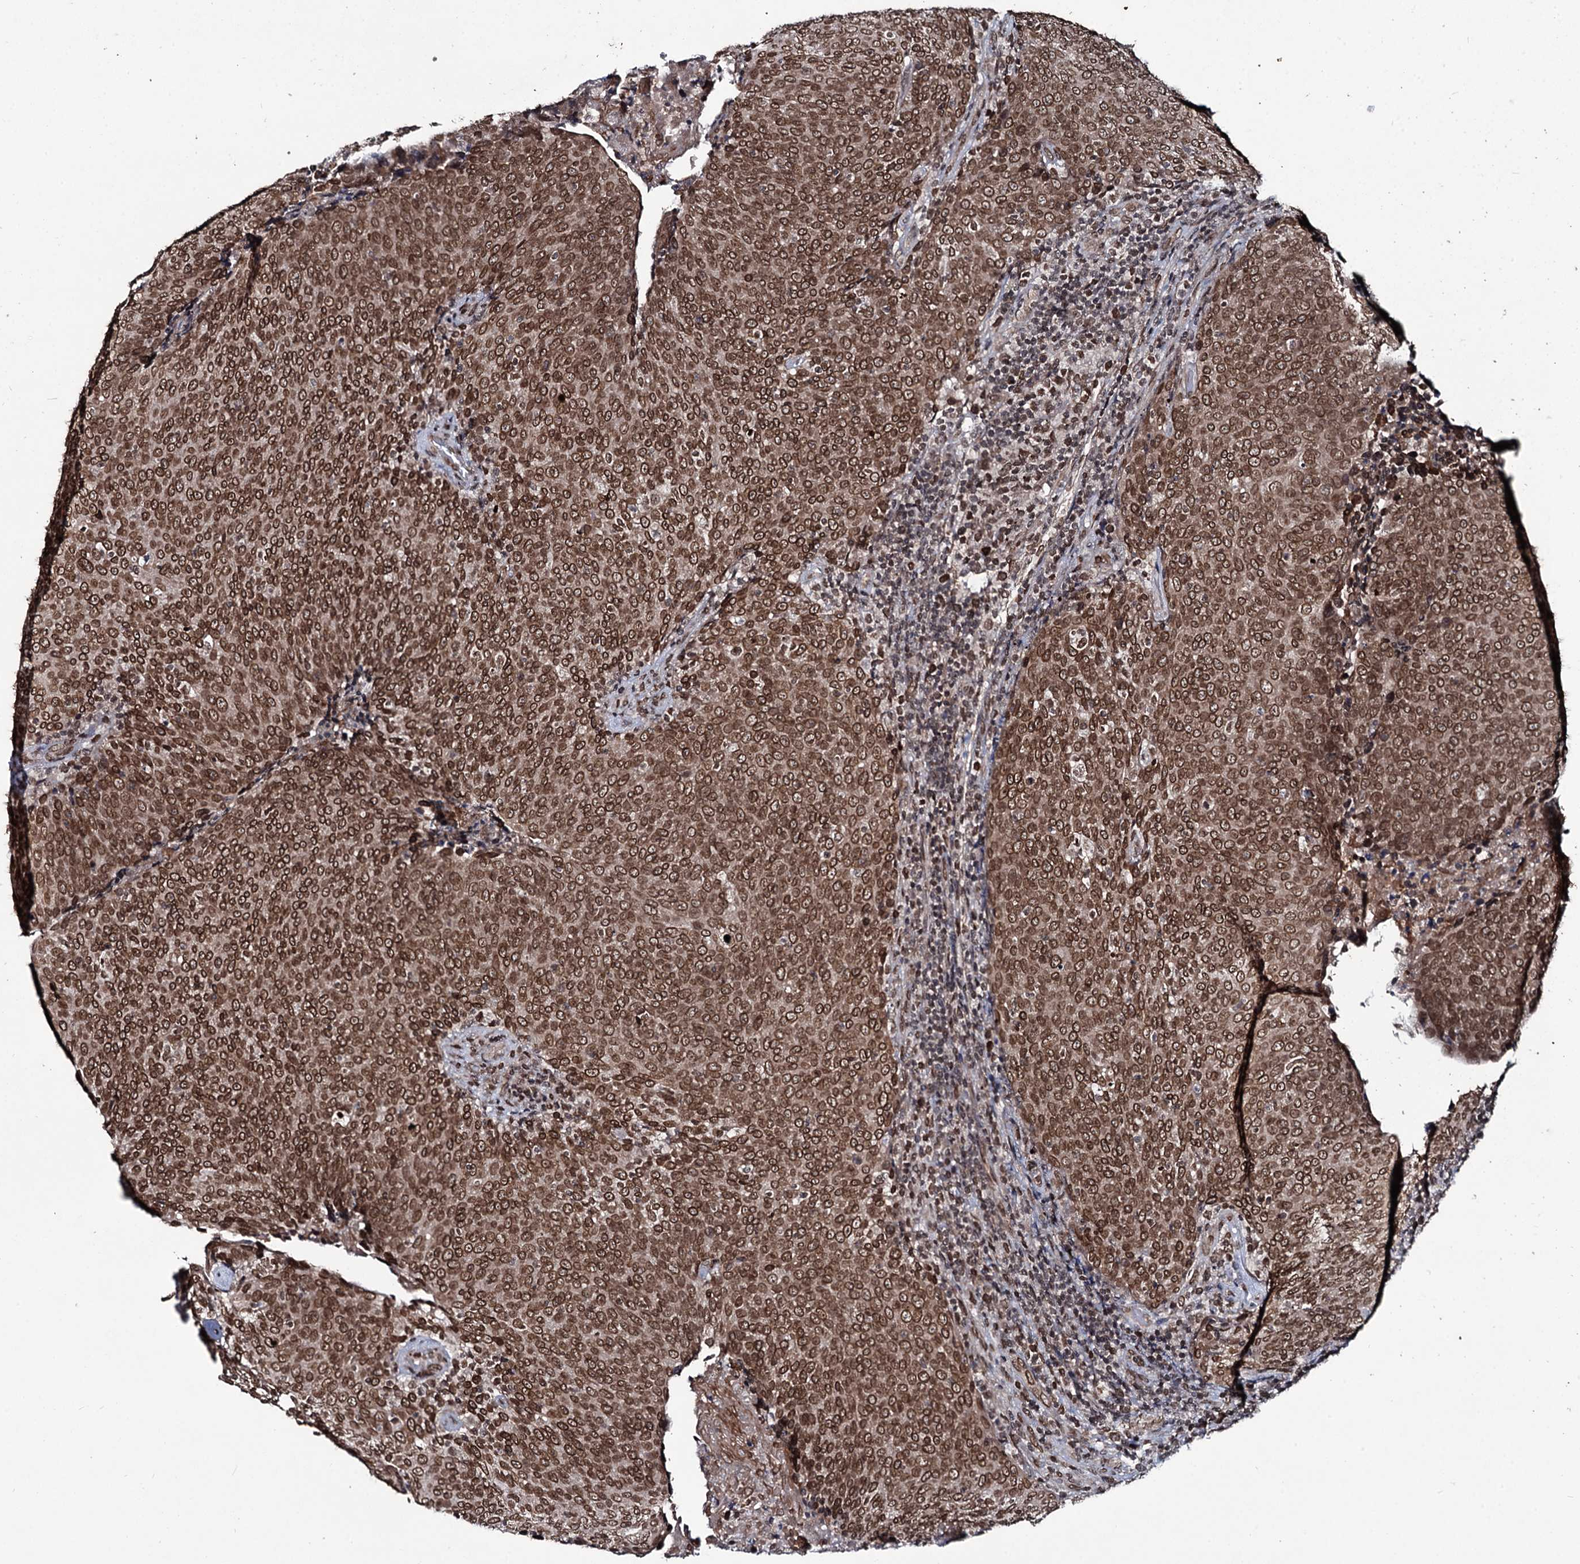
{"staining": {"intensity": "strong", "quantity": ">75%", "location": "cytoplasmic/membranous,nuclear"}, "tissue": "head and neck cancer", "cell_type": "Tumor cells", "image_type": "cancer", "snomed": [{"axis": "morphology", "description": "Squamous cell carcinoma, NOS"}, {"axis": "morphology", "description": "Squamous cell carcinoma, metastatic, NOS"}, {"axis": "topography", "description": "Lymph node"}, {"axis": "topography", "description": "Head-Neck"}], "caption": "The image displays a brown stain indicating the presence of a protein in the cytoplasmic/membranous and nuclear of tumor cells in head and neck squamous cell carcinoma.", "gene": "RNF6", "patient": {"sex": "male", "age": 62}}